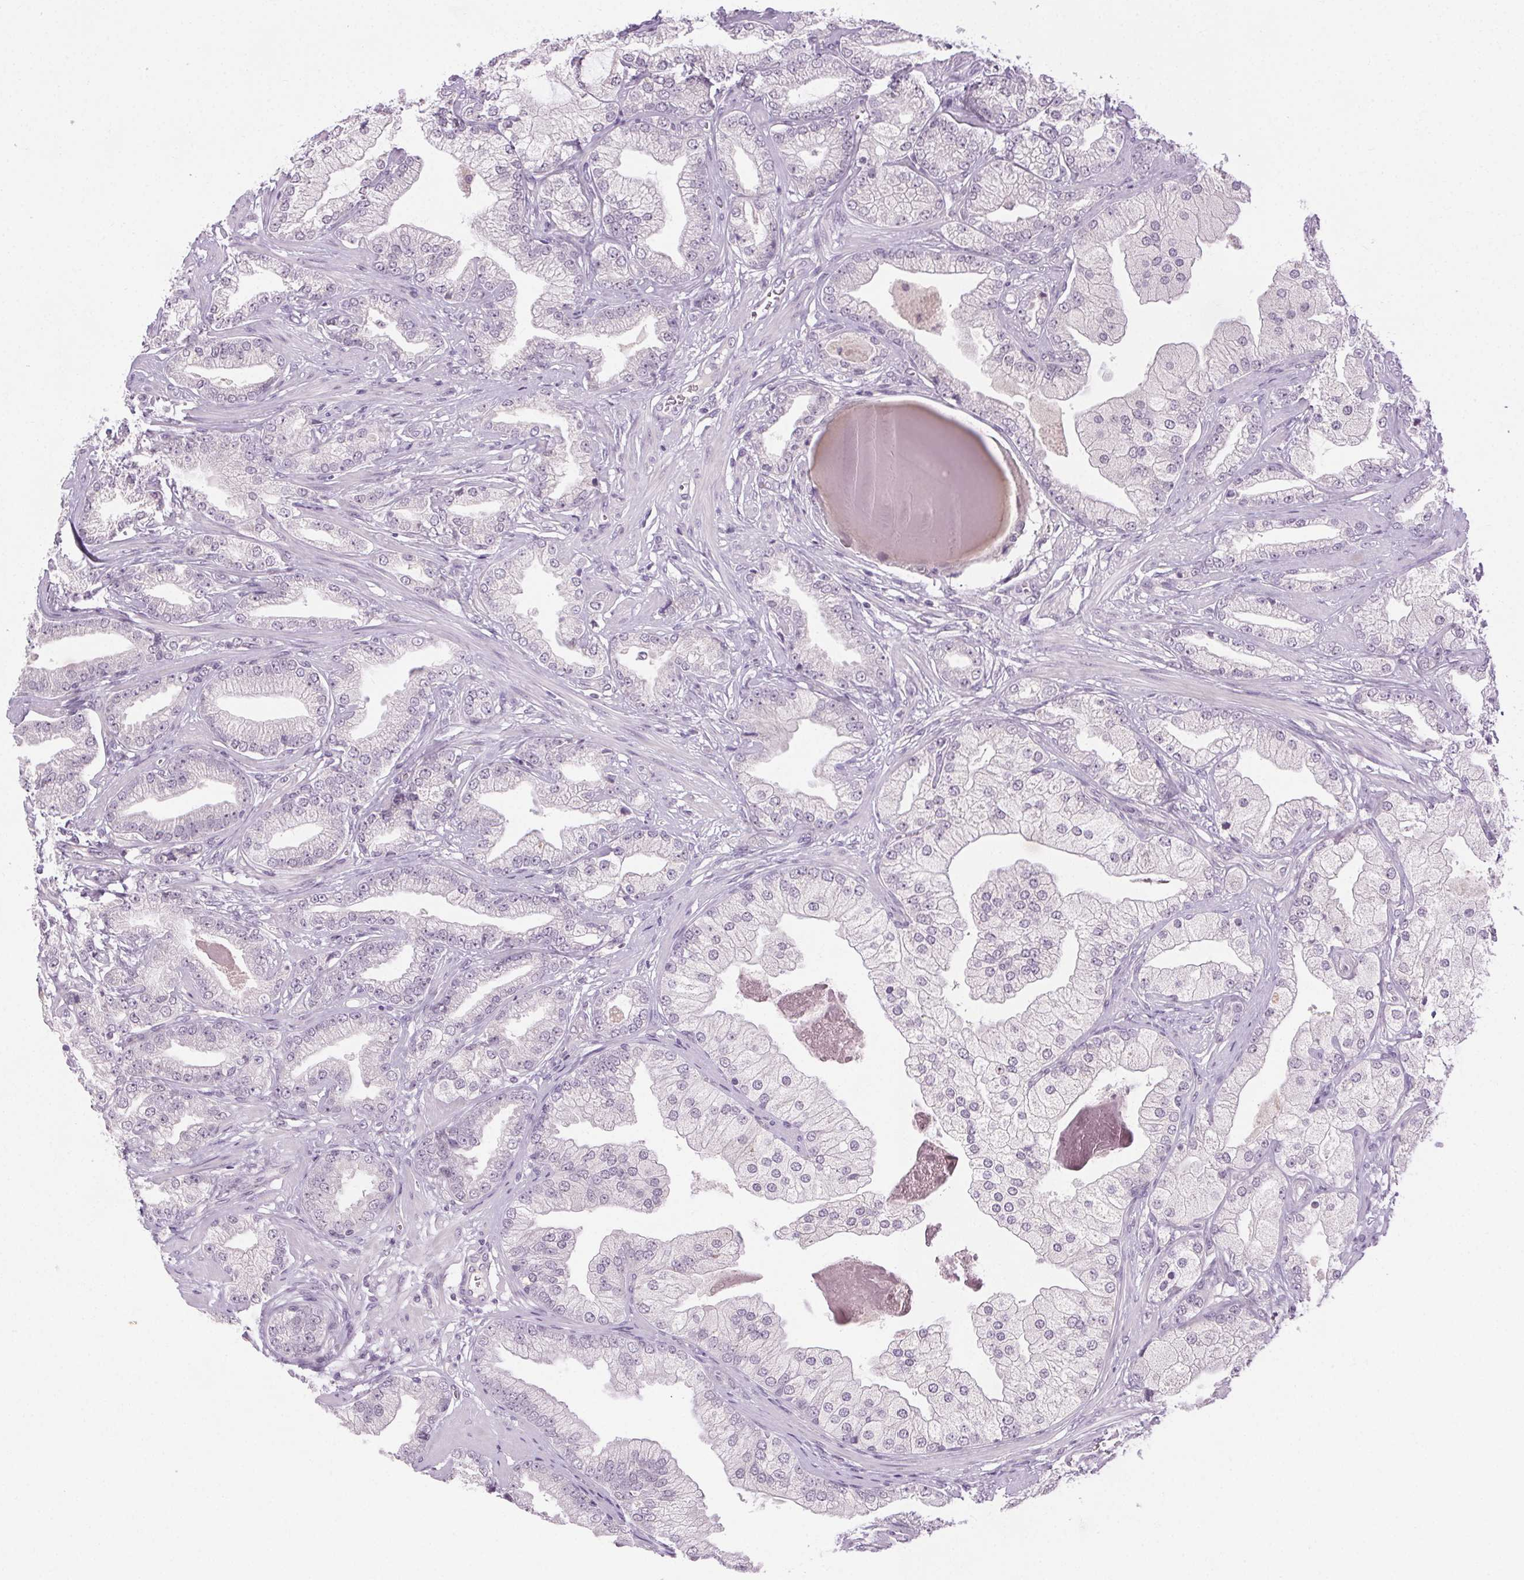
{"staining": {"intensity": "negative", "quantity": "none", "location": "none"}, "tissue": "prostate cancer", "cell_type": "Tumor cells", "image_type": "cancer", "snomed": [{"axis": "morphology", "description": "Adenocarcinoma, Low grade"}, {"axis": "topography", "description": "Prostate"}], "caption": "Tumor cells are negative for brown protein staining in prostate cancer.", "gene": "FAM168A", "patient": {"sex": "male", "age": 61}}